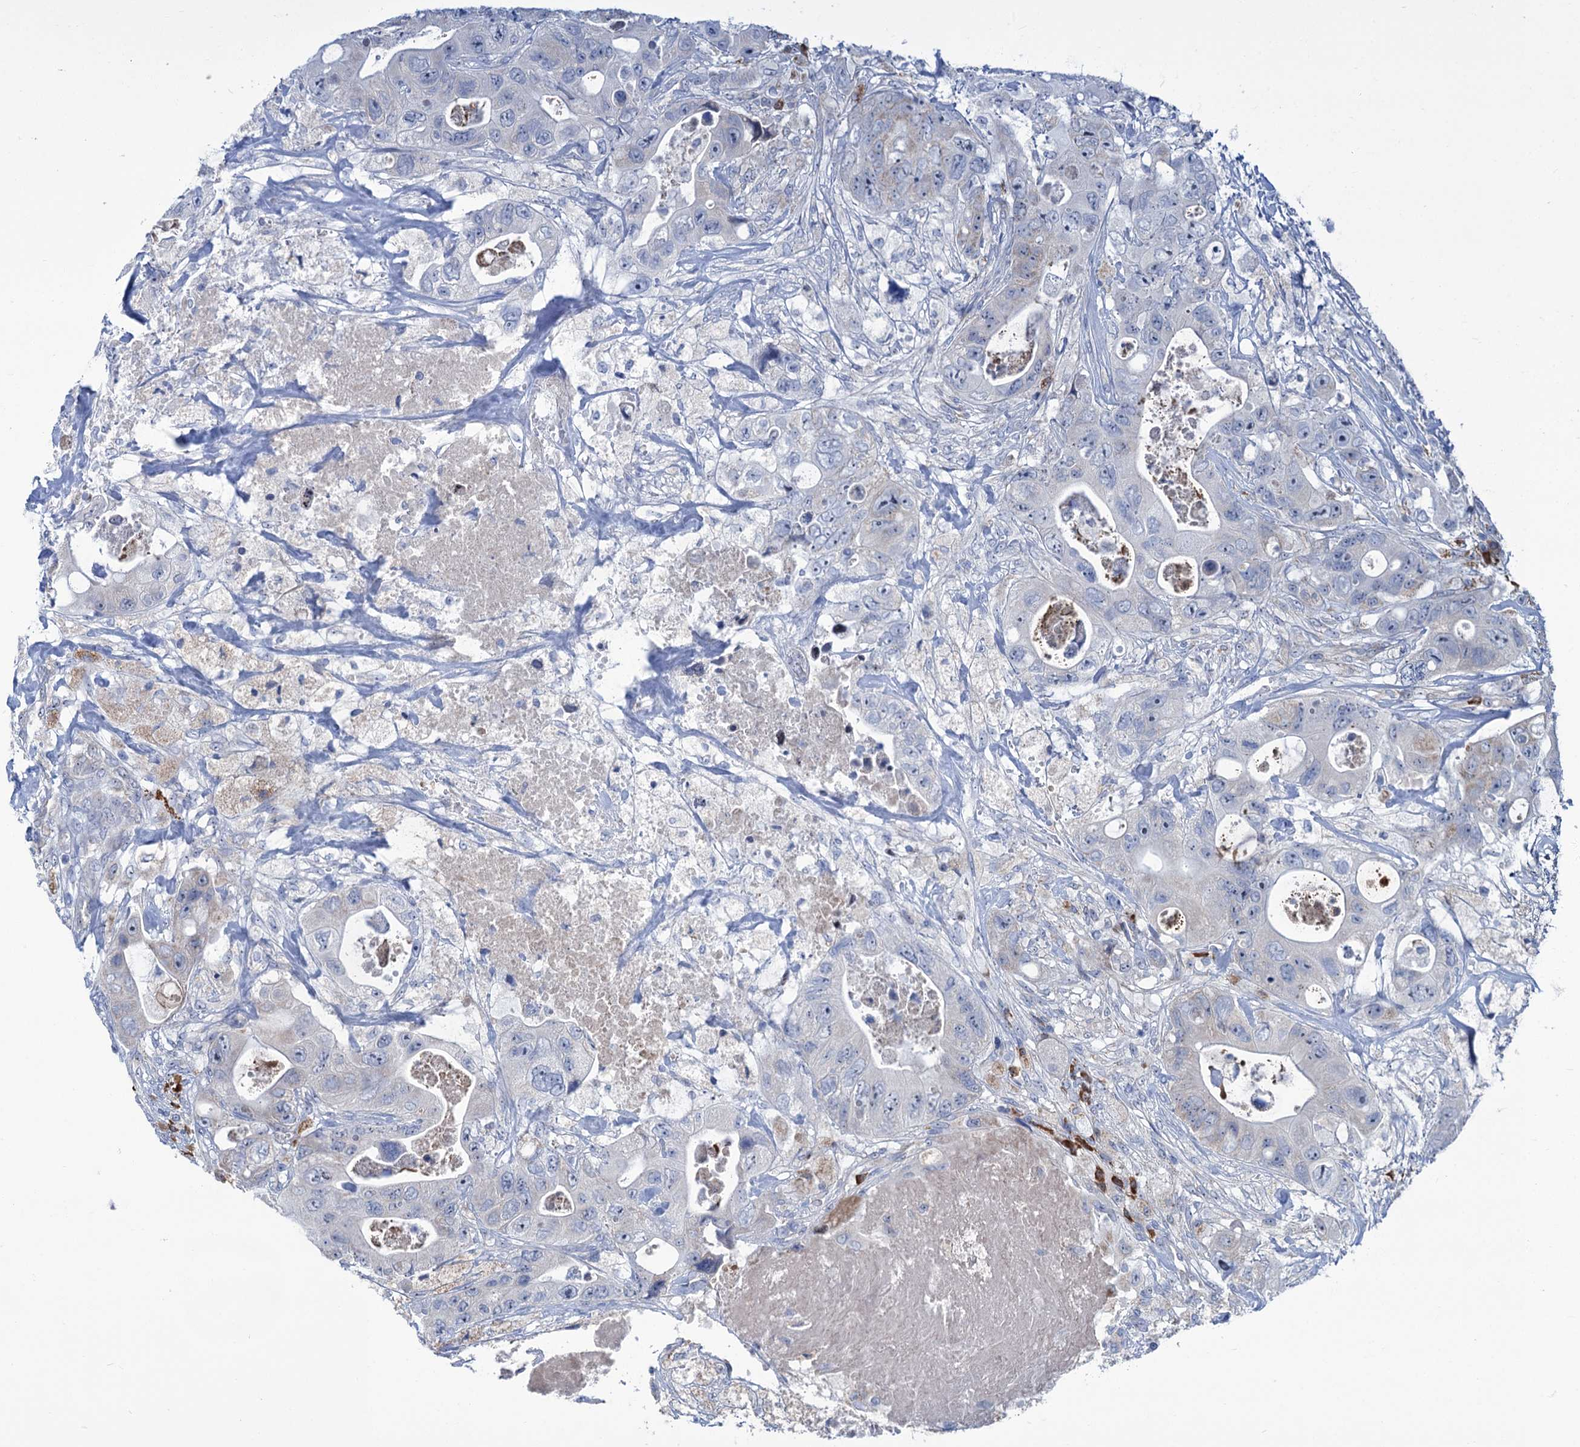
{"staining": {"intensity": "negative", "quantity": "none", "location": "none"}, "tissue": "colorectal cancer", "cell_type": "Tumor cells", "image_type": "cancer", "snomed": [{"axis": "morphology", "description": "Adenocarcinoma, NOS"}, {"axis": "topography", "description": "Colon"}], "caption": "An immunohistochemistry micrograph of colorectal cancer is shown. There is no staining in tumor cells of colorectal cancer. (DAB (3,3'-diaminobenzidine) immunohistochemistry (IHC) with hematoxylin counter stain).", "gene": "LPIN1", "patient": {"sex": "female", "age": 46}}